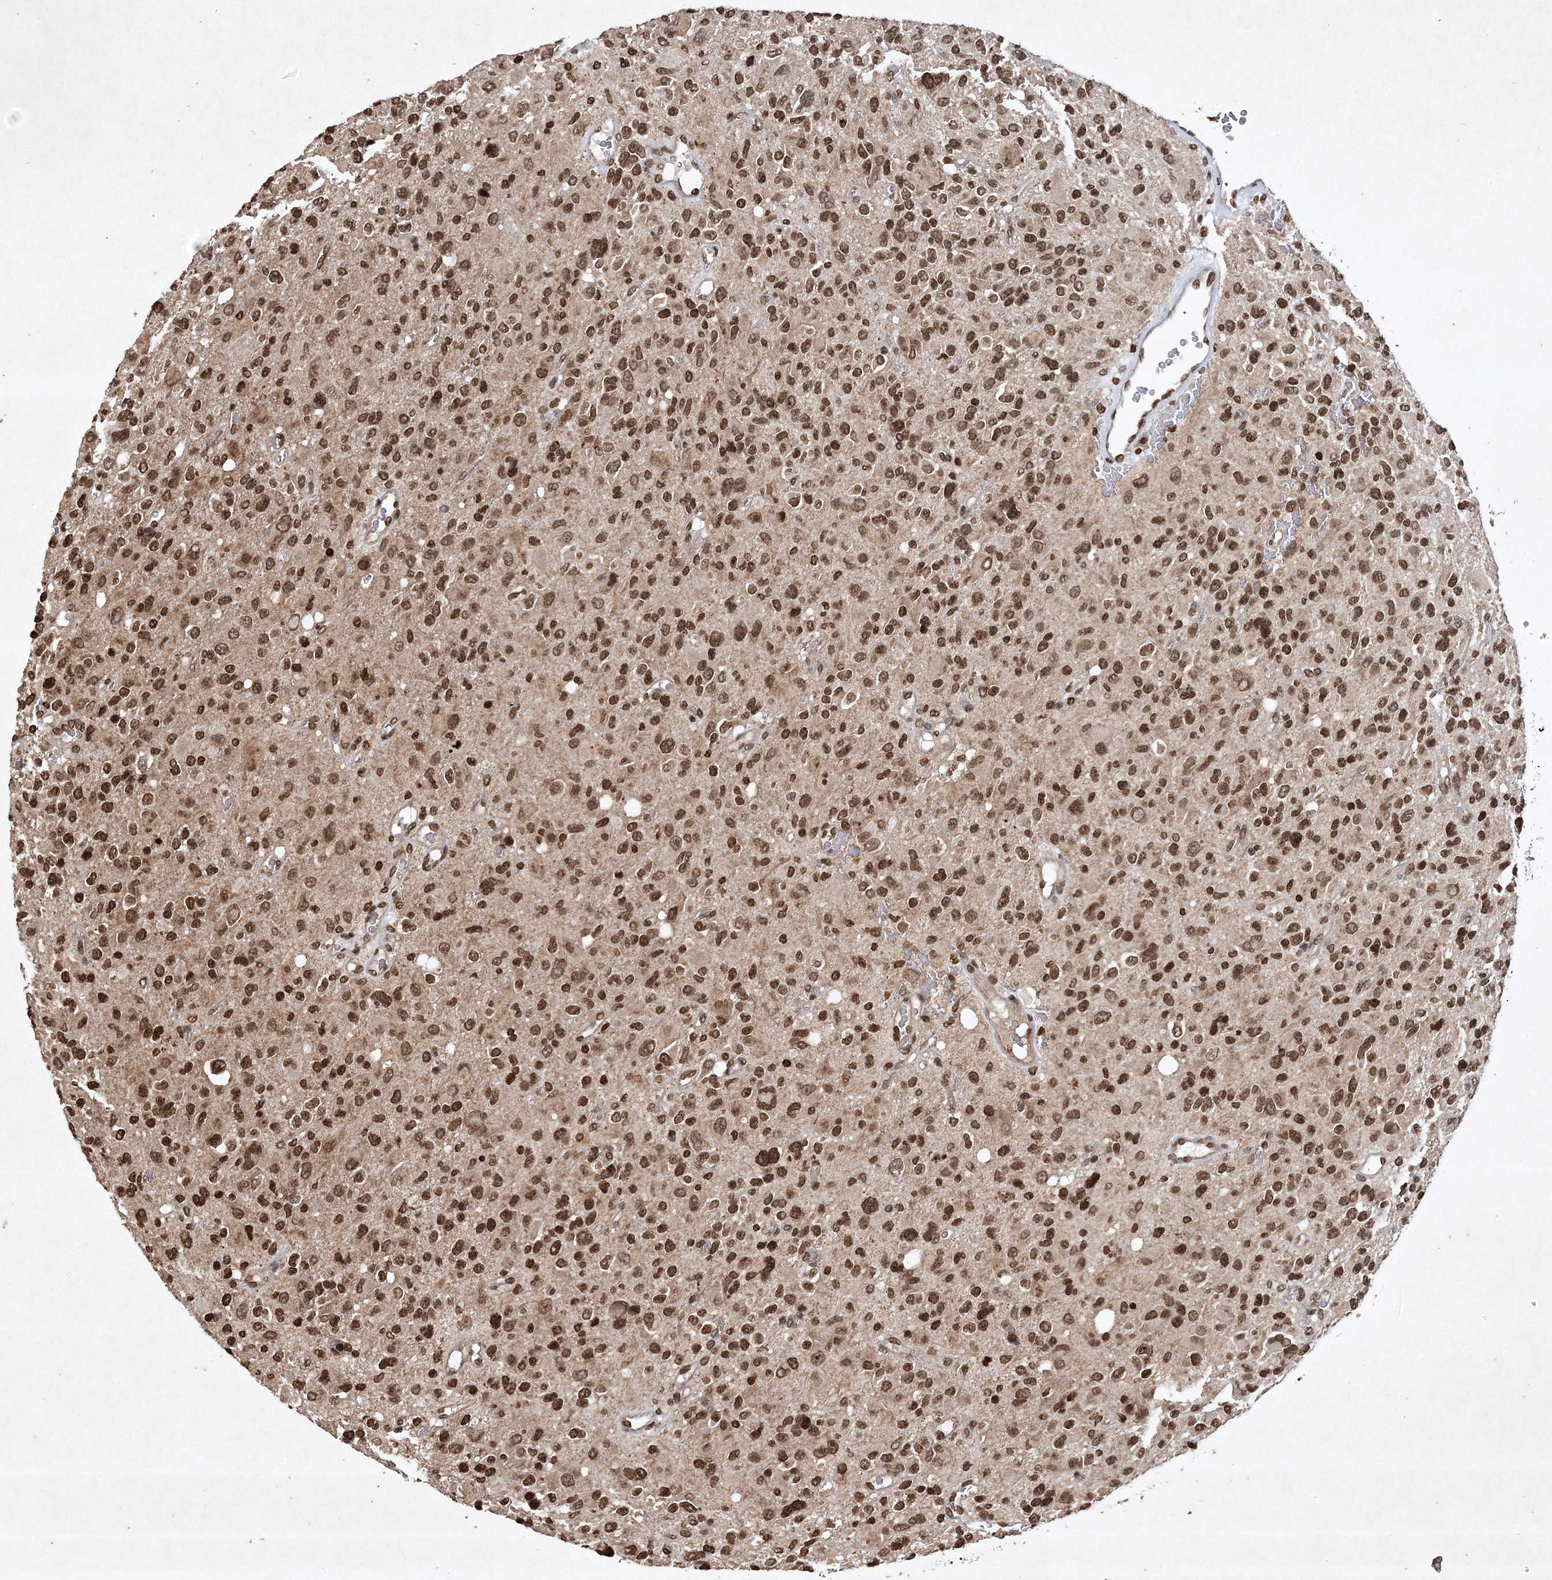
{"staining": {"intensity": "moderate", "quantity": ">75%", "location": "nuclear"}, "tissue": "glioma", "cell_type": "Tumor cells", "image_type": "cancer", "snomed": [{"axis": "morphology", "description": "Glioma, malignant, High grade"}, {"axis": "topography", "description": "Brain"}], "caption": "An immunohistochemistry (IHC) photomicrograph of neoplastic tissue is shown. Protein staining in brown labels moderate nuclear positivity in malignant glioma (high-grade) within tumor cells.", "gene": "NEDD9", "patient": {"sex": "male", "age": 48}}